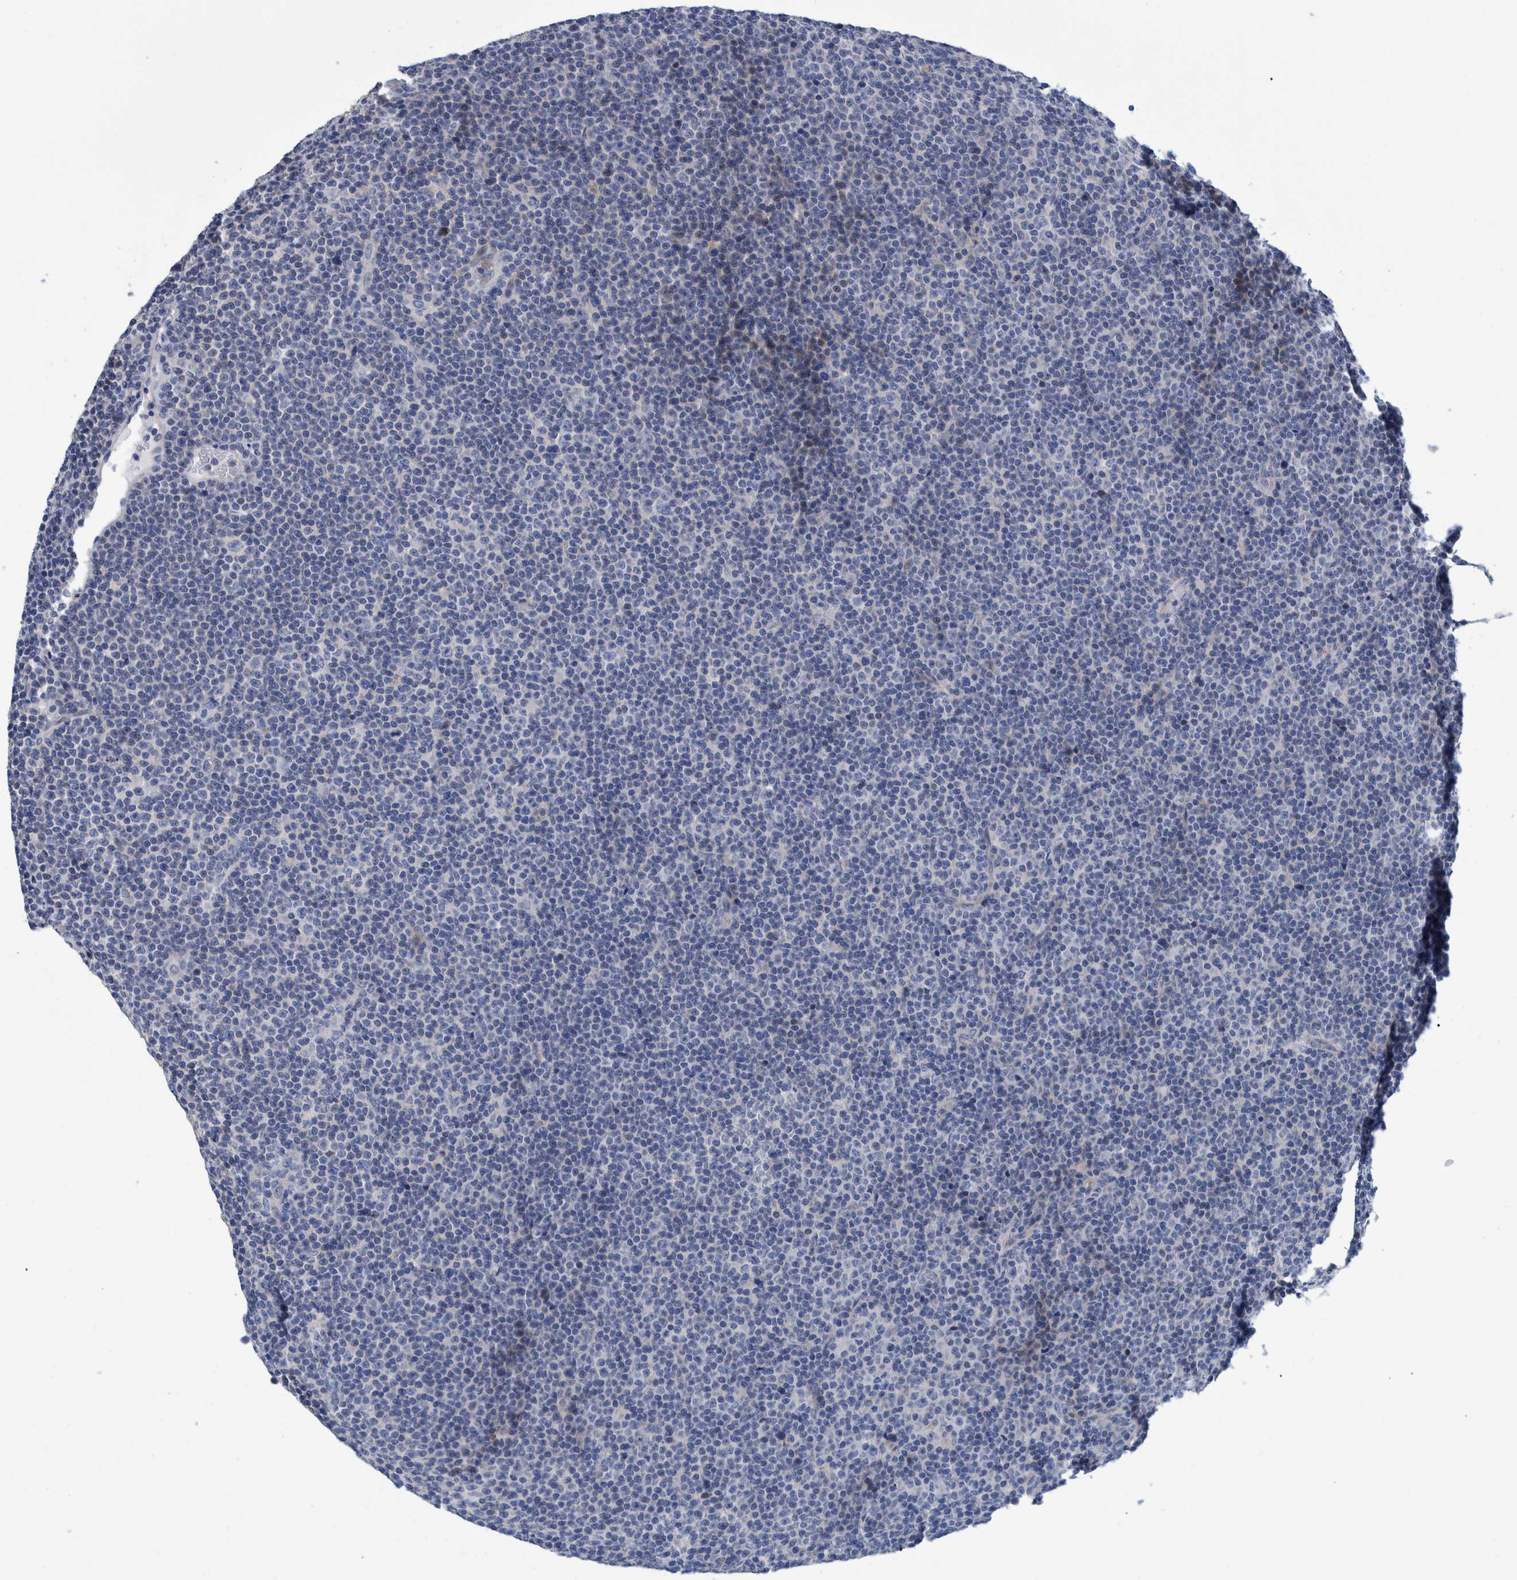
{"staining": {"intensity": "negative", "quantity": "none", "location": "none"}, "tissue": "lymphoma", "cell_type": "Tumor cells", "image_type": "cancer", "snomed": [{"axis": "morphology", "description": "Malignant lymphoma, non-Hodgkin's type, Low grade"}, {"axis": "topography", "description": "Lymph node"}], "caption": "Immunohistochemistry (IHC) micrograph of neoplastic tissue: lymphoma stained with DAB (3,3'-diaminobenzidine) shows no significant protein positivity in tumor cells.", "gene": "MKS1", "patient": {"sex": "female", "age": 67}}